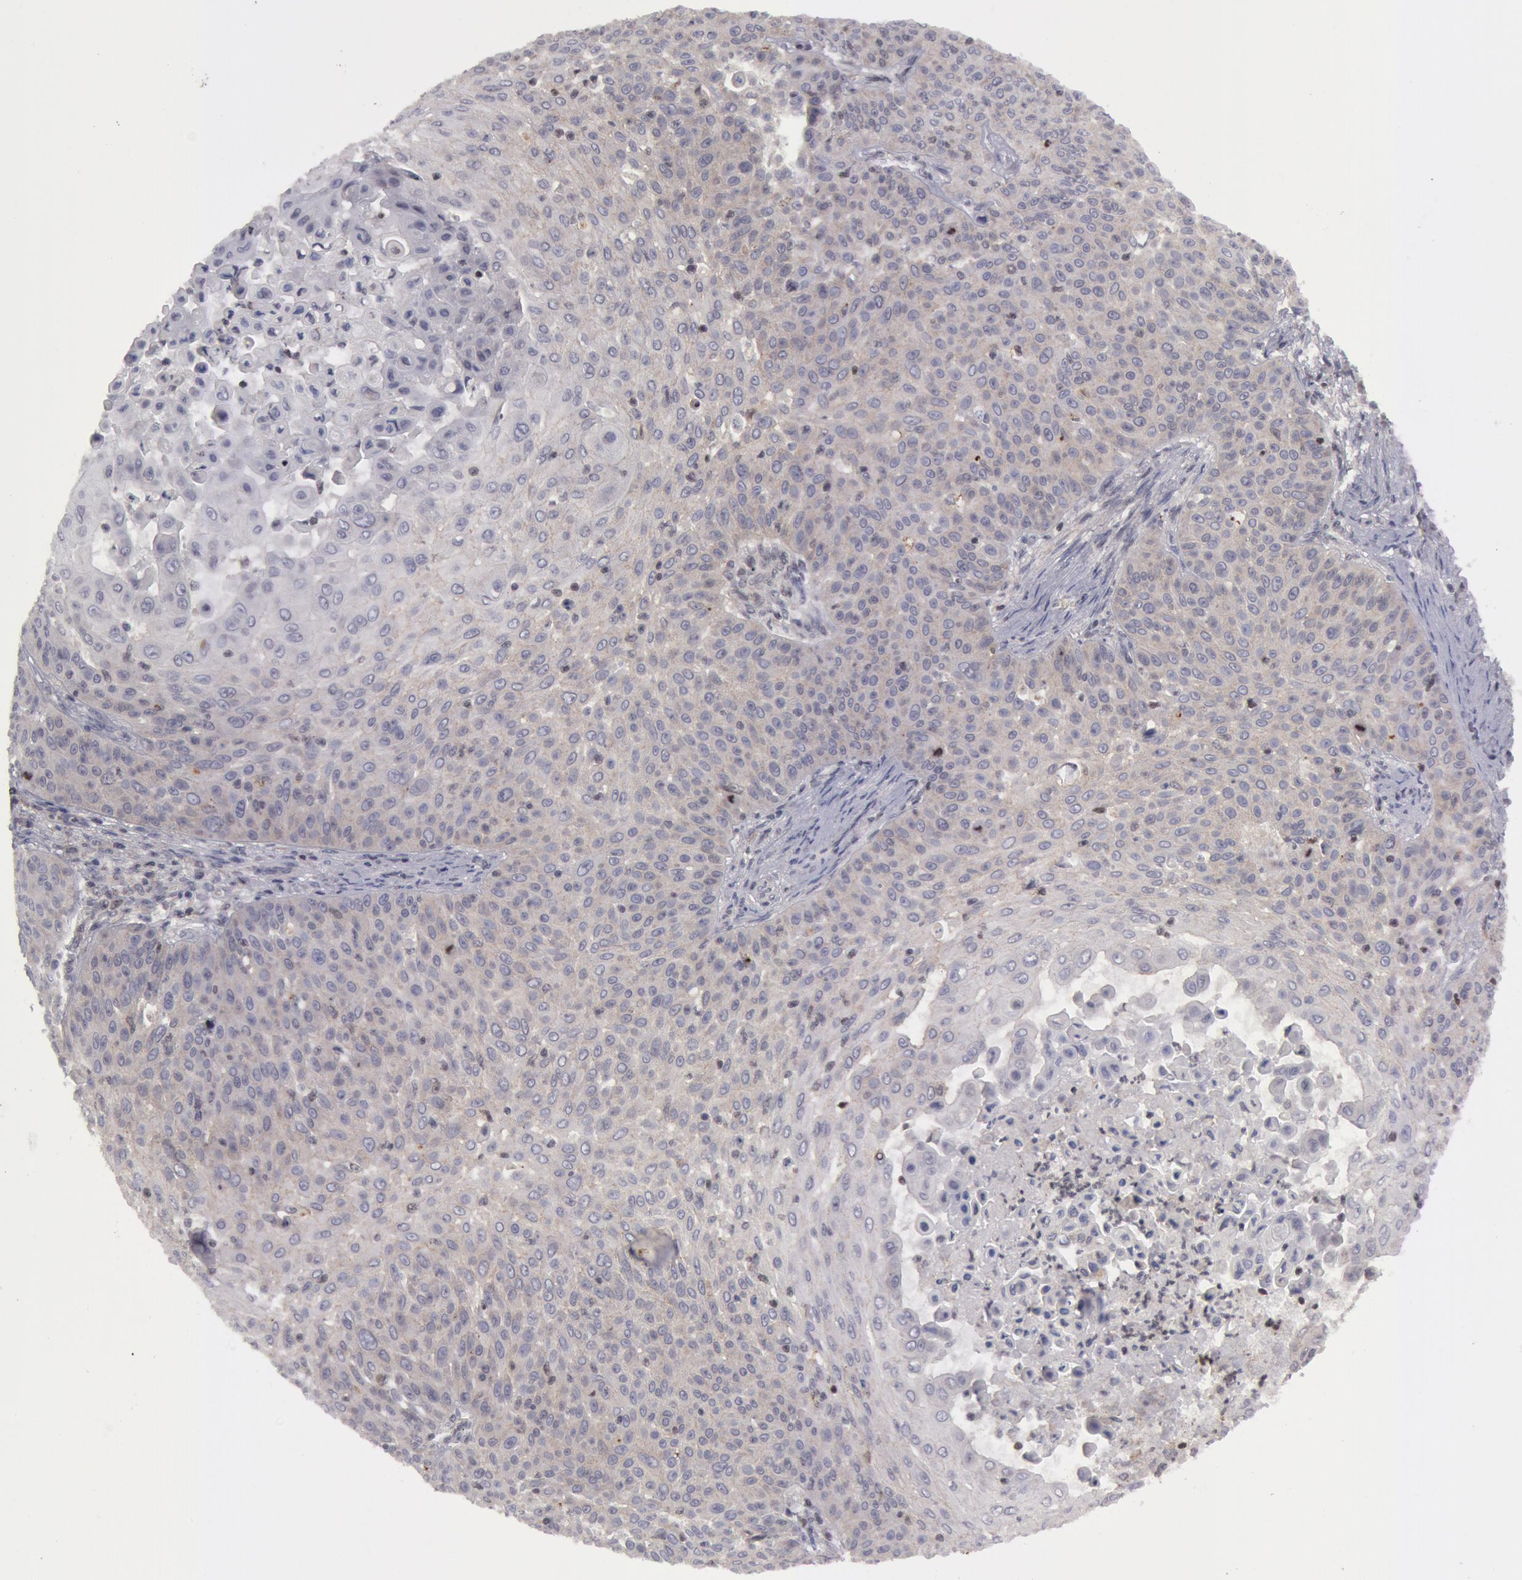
{"staining": {"intensity": "negative", "quantity": "none", "location": "none"}, "tissue": "skin cancer", "cell_type": "Tumor cells", "image_type": "cancer", "snomed": [{"axis": "morphology", "description": "Squamous cell carcinoma, NOS"}, {"axis": "topography", "description": "Skin"}], "caption": "A micrograph of human skin squamous cell carcinoma is negative for staining in tumor cells.", "gene": "ERBB2", "patient": {"sex": "male", "age": 82}}